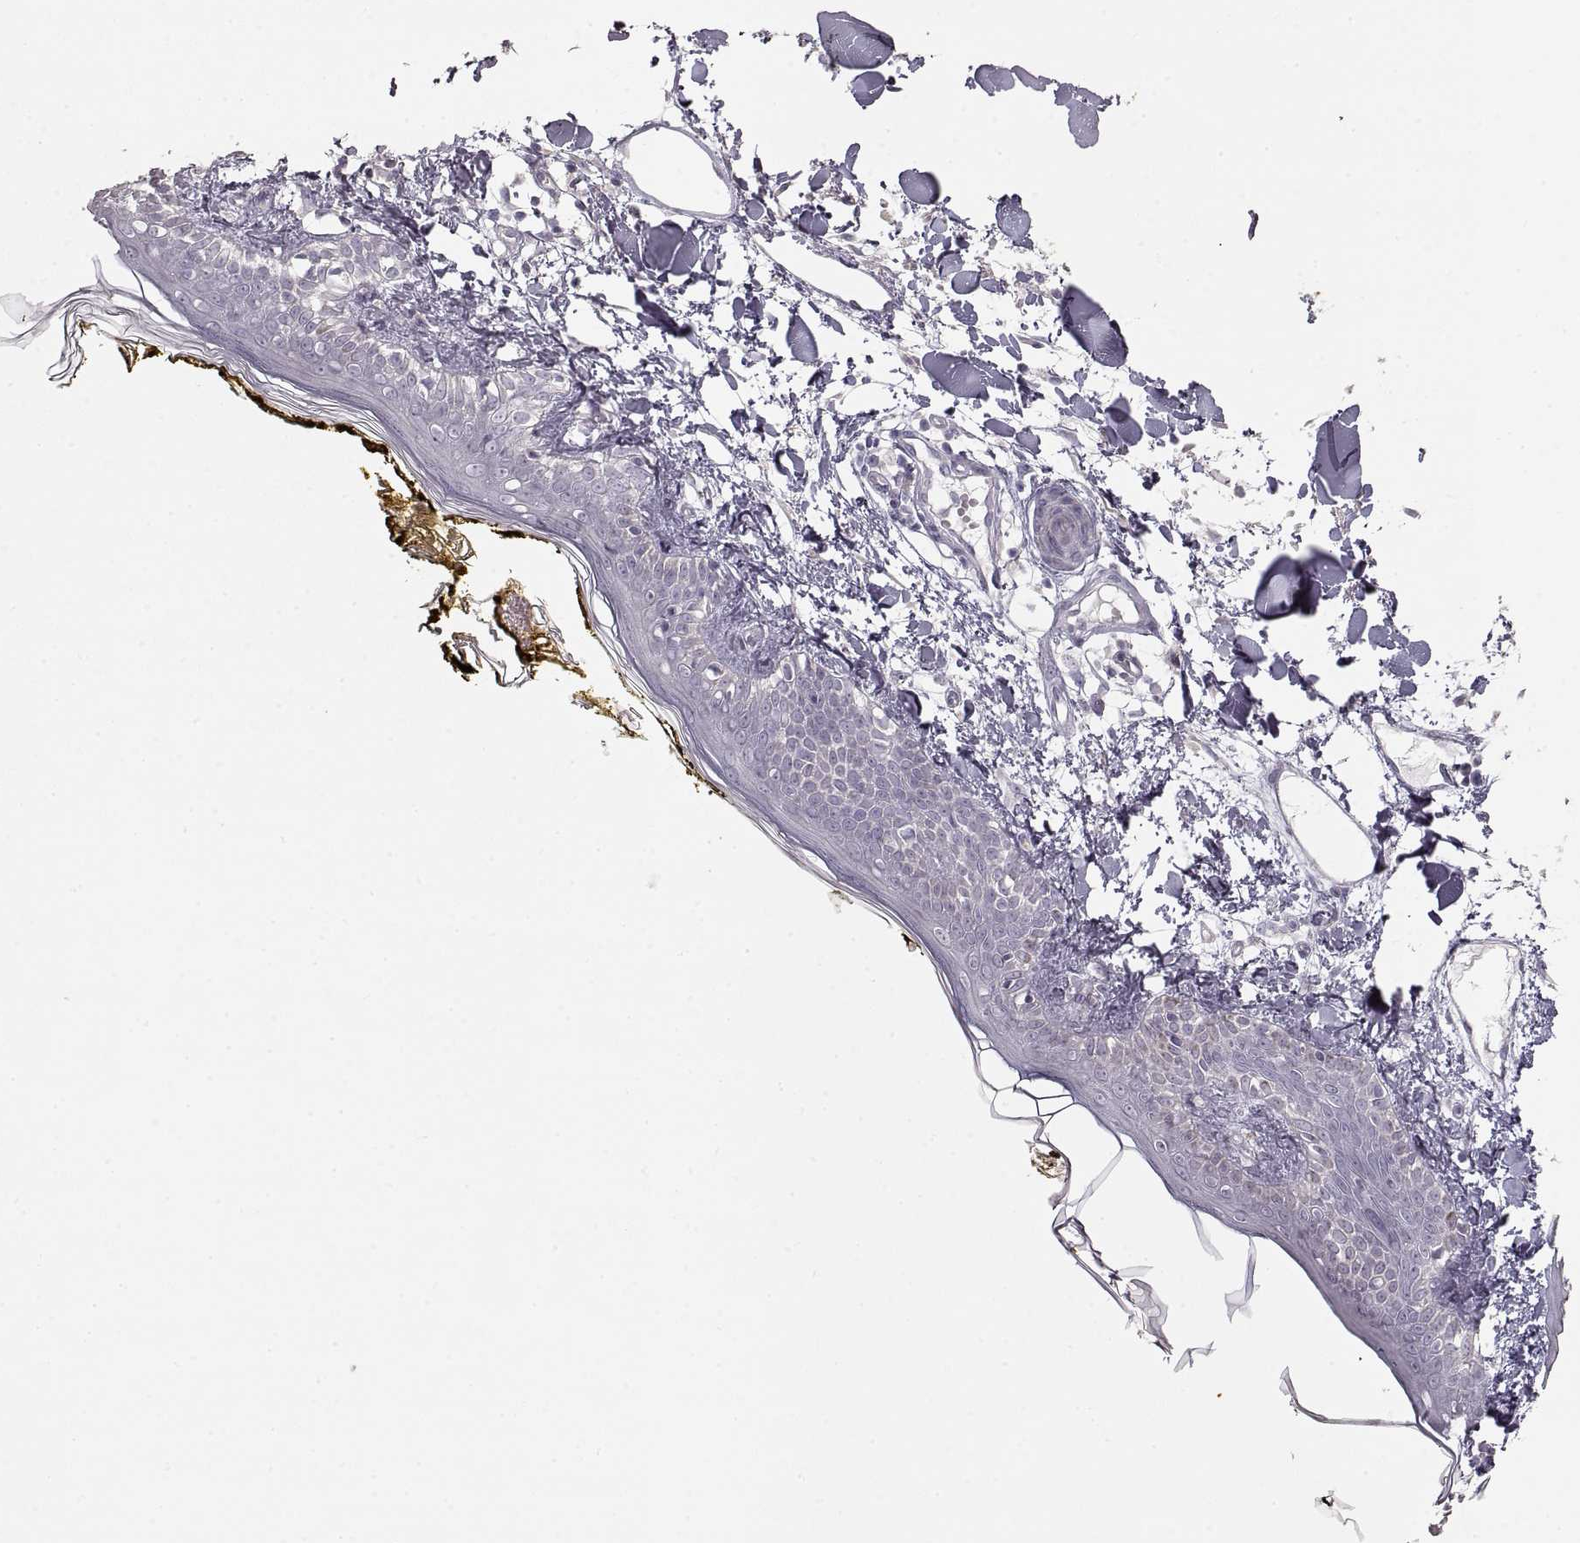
{"staining": {"intensity": "negative", "quantity": "none", "location": "none"}, "tissue": "skin", "cell_type": "Fibroblasts", "image_type": "normal", "snomed": [{"axis": "morphology", "description": "Normal tissue, NOS"}, {"axis": "topography", "description": "Skin"}], "caption": "The immunohistochemistry (IHC) image has no significant positivity in fibroblasts of skin.", "gene": "ZP3", "patient": {"sex": "male", "age": 76}}